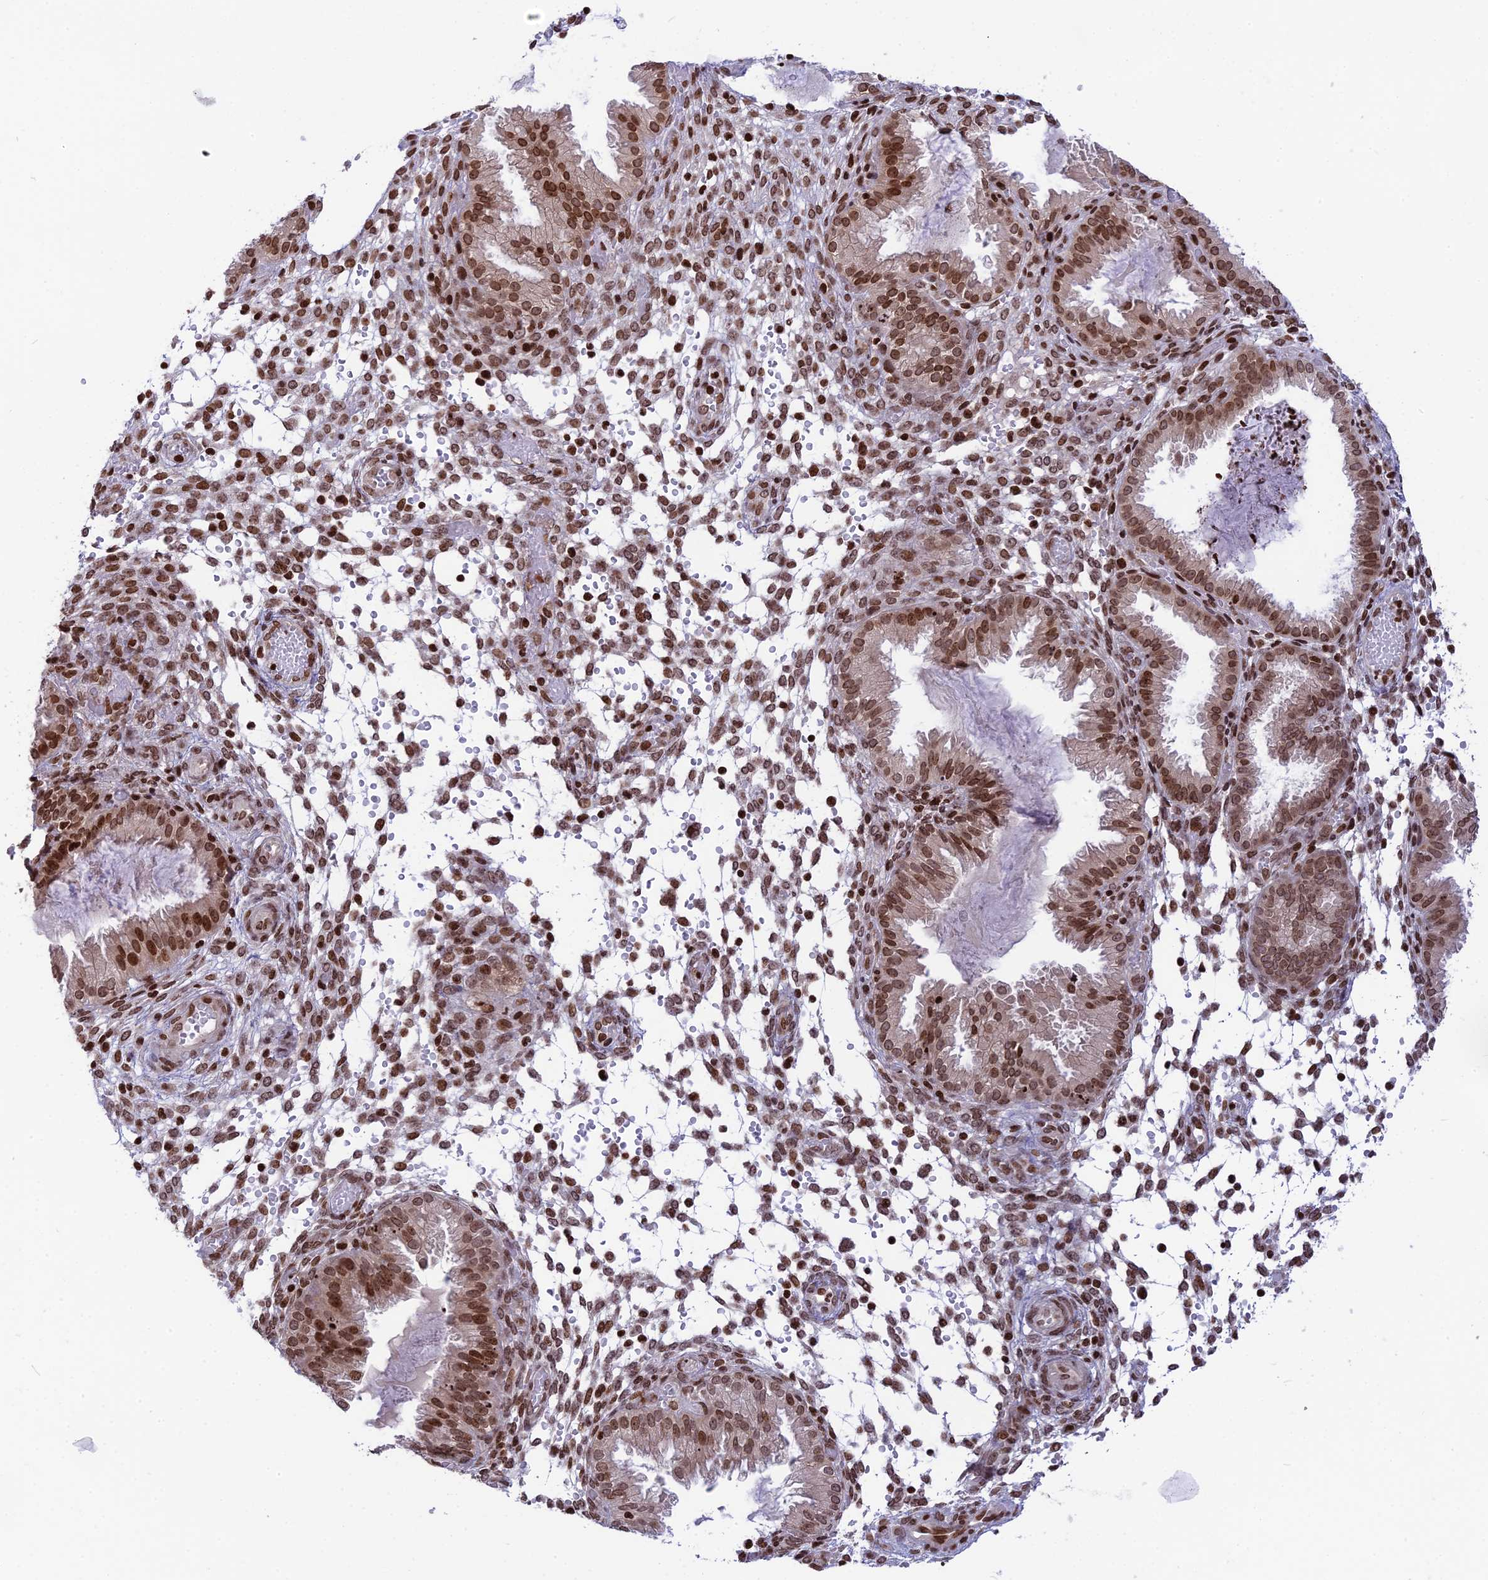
{"staining": {"intensity": "moderate", "quantity": ">75%", "location": "nuclear"}, "tissue": "endometrium", "cell_type": "Cells in endometrial stroma", "image_type": "normal", "snomed": [{"axis": "morphology", "description": "Normal tissue, NOS"}, {"axis": "topography", "description": "Endometrium"}], "caption": "DAB immunohistochemical staining of normal human endometrium reveals moderate nuclear protein staining in approximately >75% of cells in endometrial stroma.", "gene": "TET2", "patient": {"sex": "female", "age": 33}}